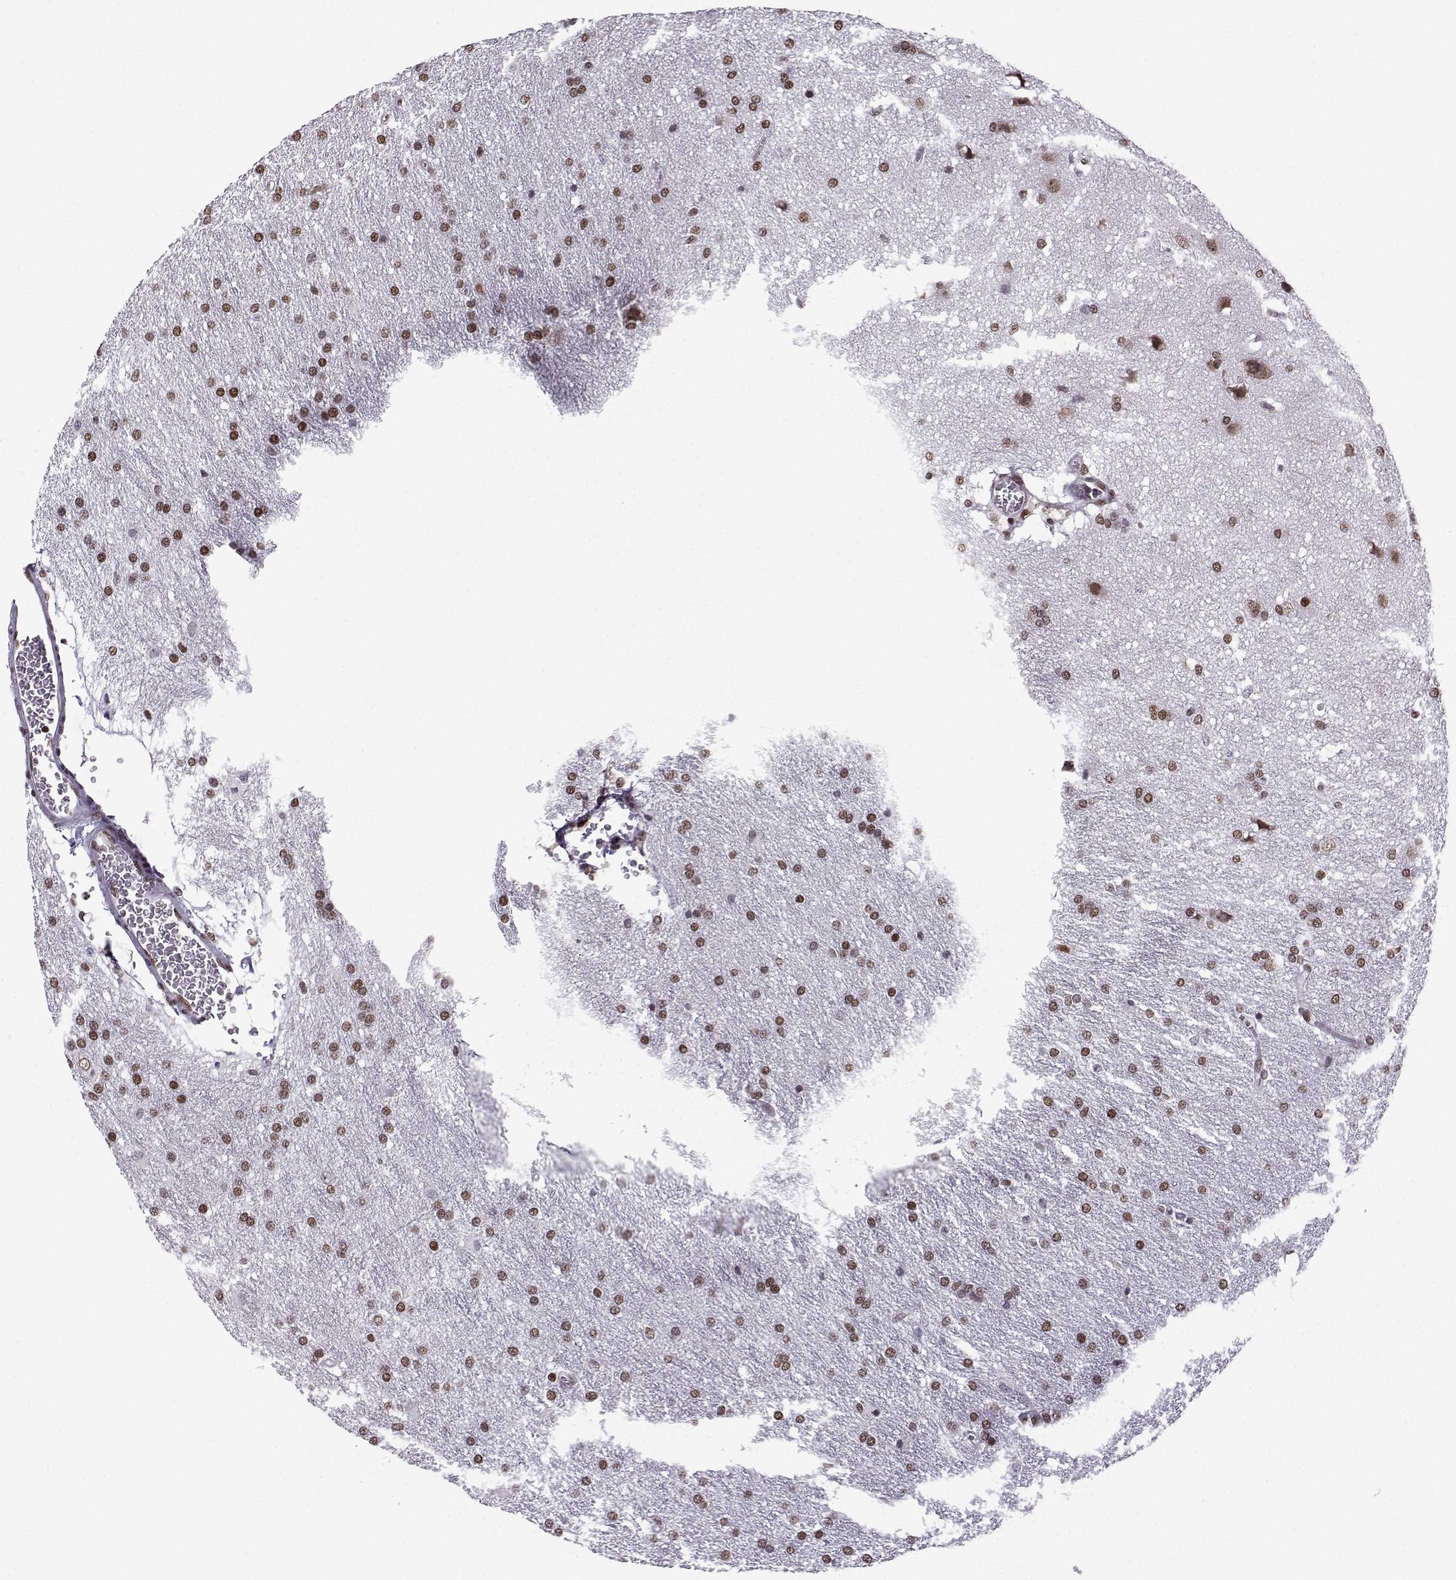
{"staining": {"intensity": "moderate", "quantity": ">75%", "location": "nuclear"}, "tissue": "glioma", "cell_type": "Tumor cells", "image_type": "cancer", "snomed": [{"axis": "morphology", "description": "Glioma, malignant, Low grade"}, {"axis": "topography", "description": "Brain"}], "caption": "Protein analysis of malignant glioma (low-grade) tissue shows moderate nuclear expression in approximately >75% of tumor cells. Nuclei are stained in blue.", "gene": "EZH1", "patient": {"sex": "female", "age": 32}}